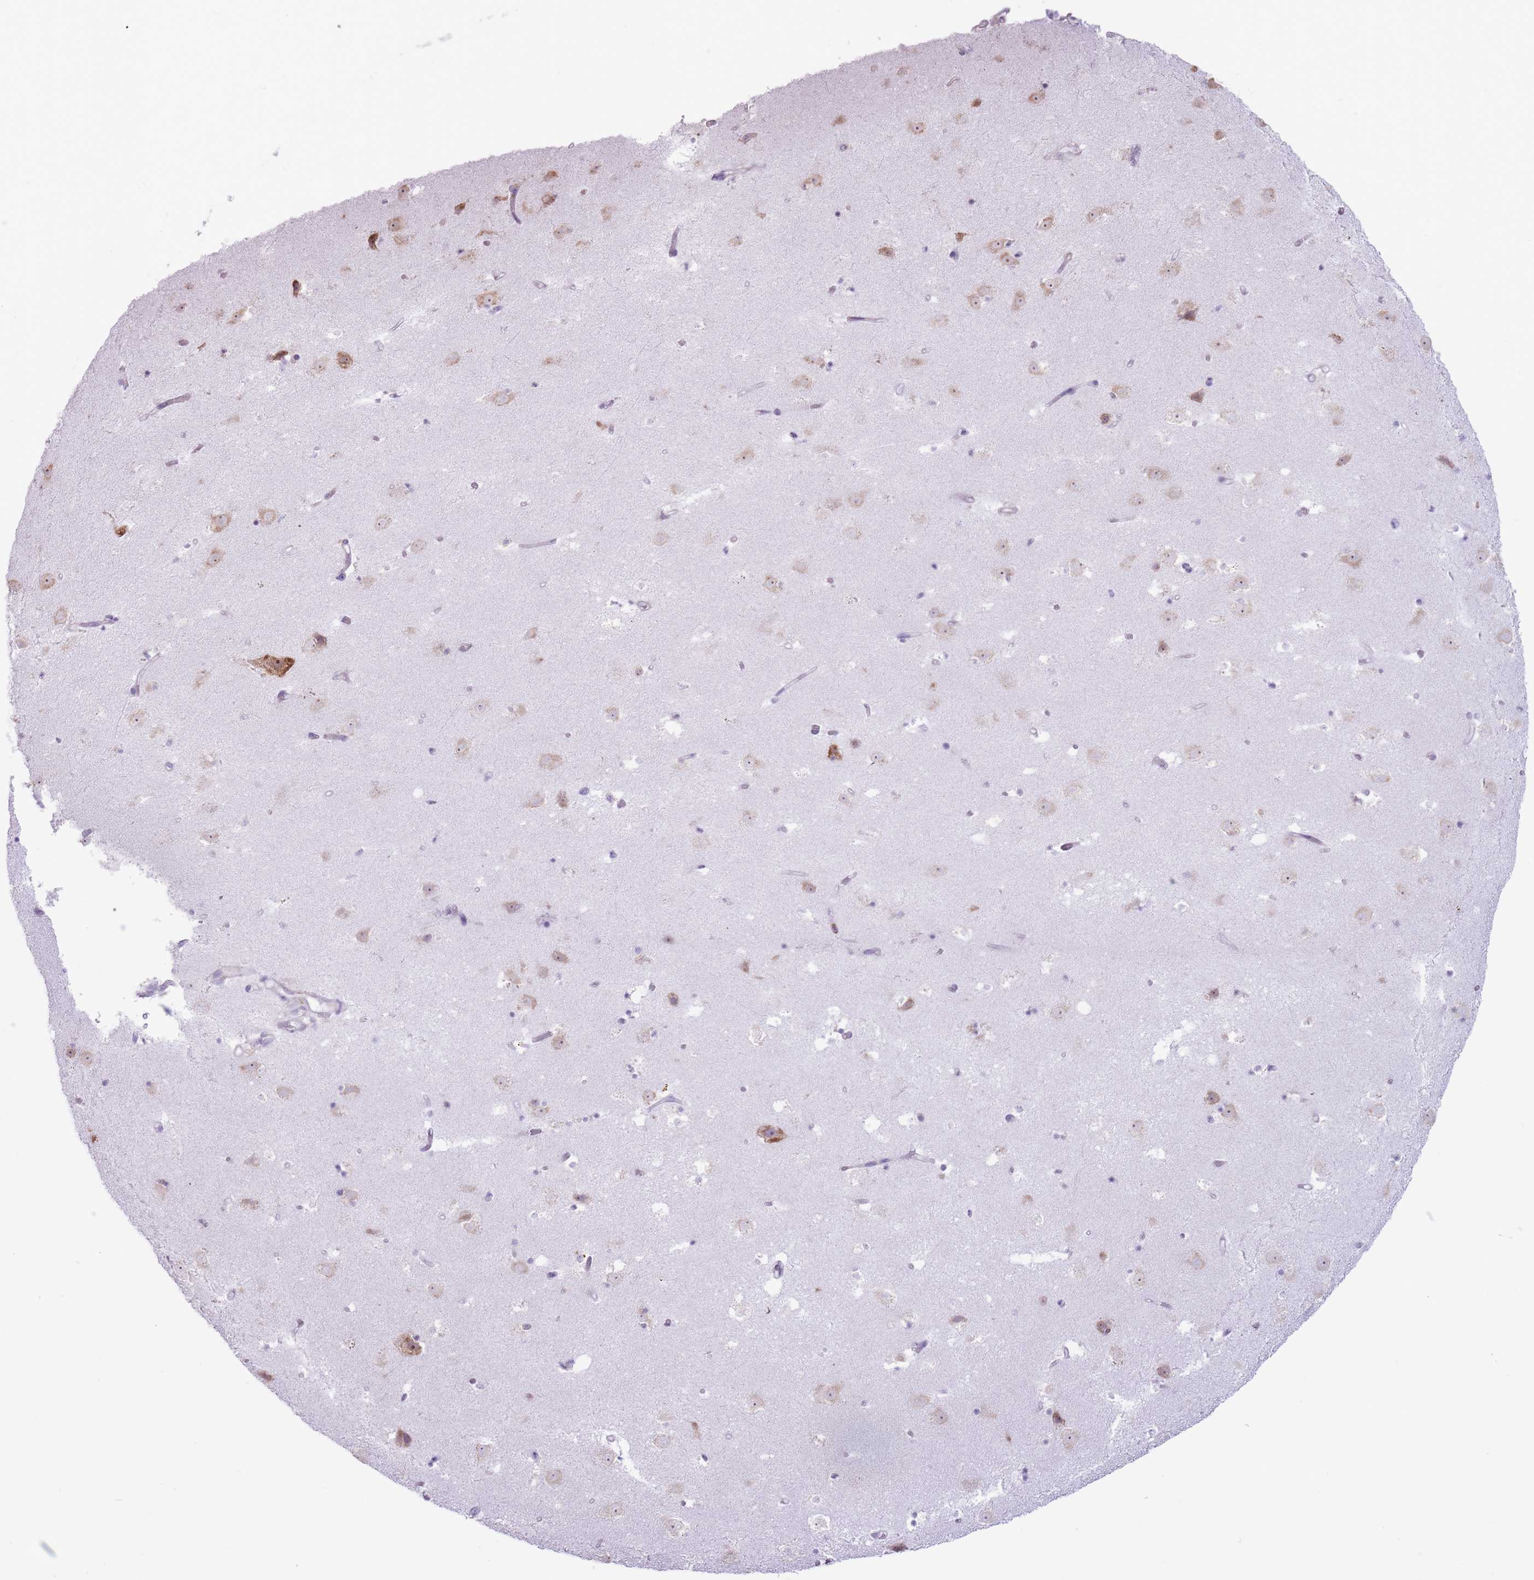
{"staining": {"intensity": "negative", "quantity": "none", "location": "none"}, "tissue": "caudate", "cell_type": "Glial cells", "image_type": "normal", "snomed": [{"axis": "morphology", "description": "Normal tissue, NOS"}, {"axis": "topography", "description": "Lateral ventricle wall"}], "caption": "IHC of benign caudate exhibits no staining in glial cells. (IHC, brightfield microscopy, high magnification).", "gene": "RPL18", "patient": {"sex": "male", "age": 58}}